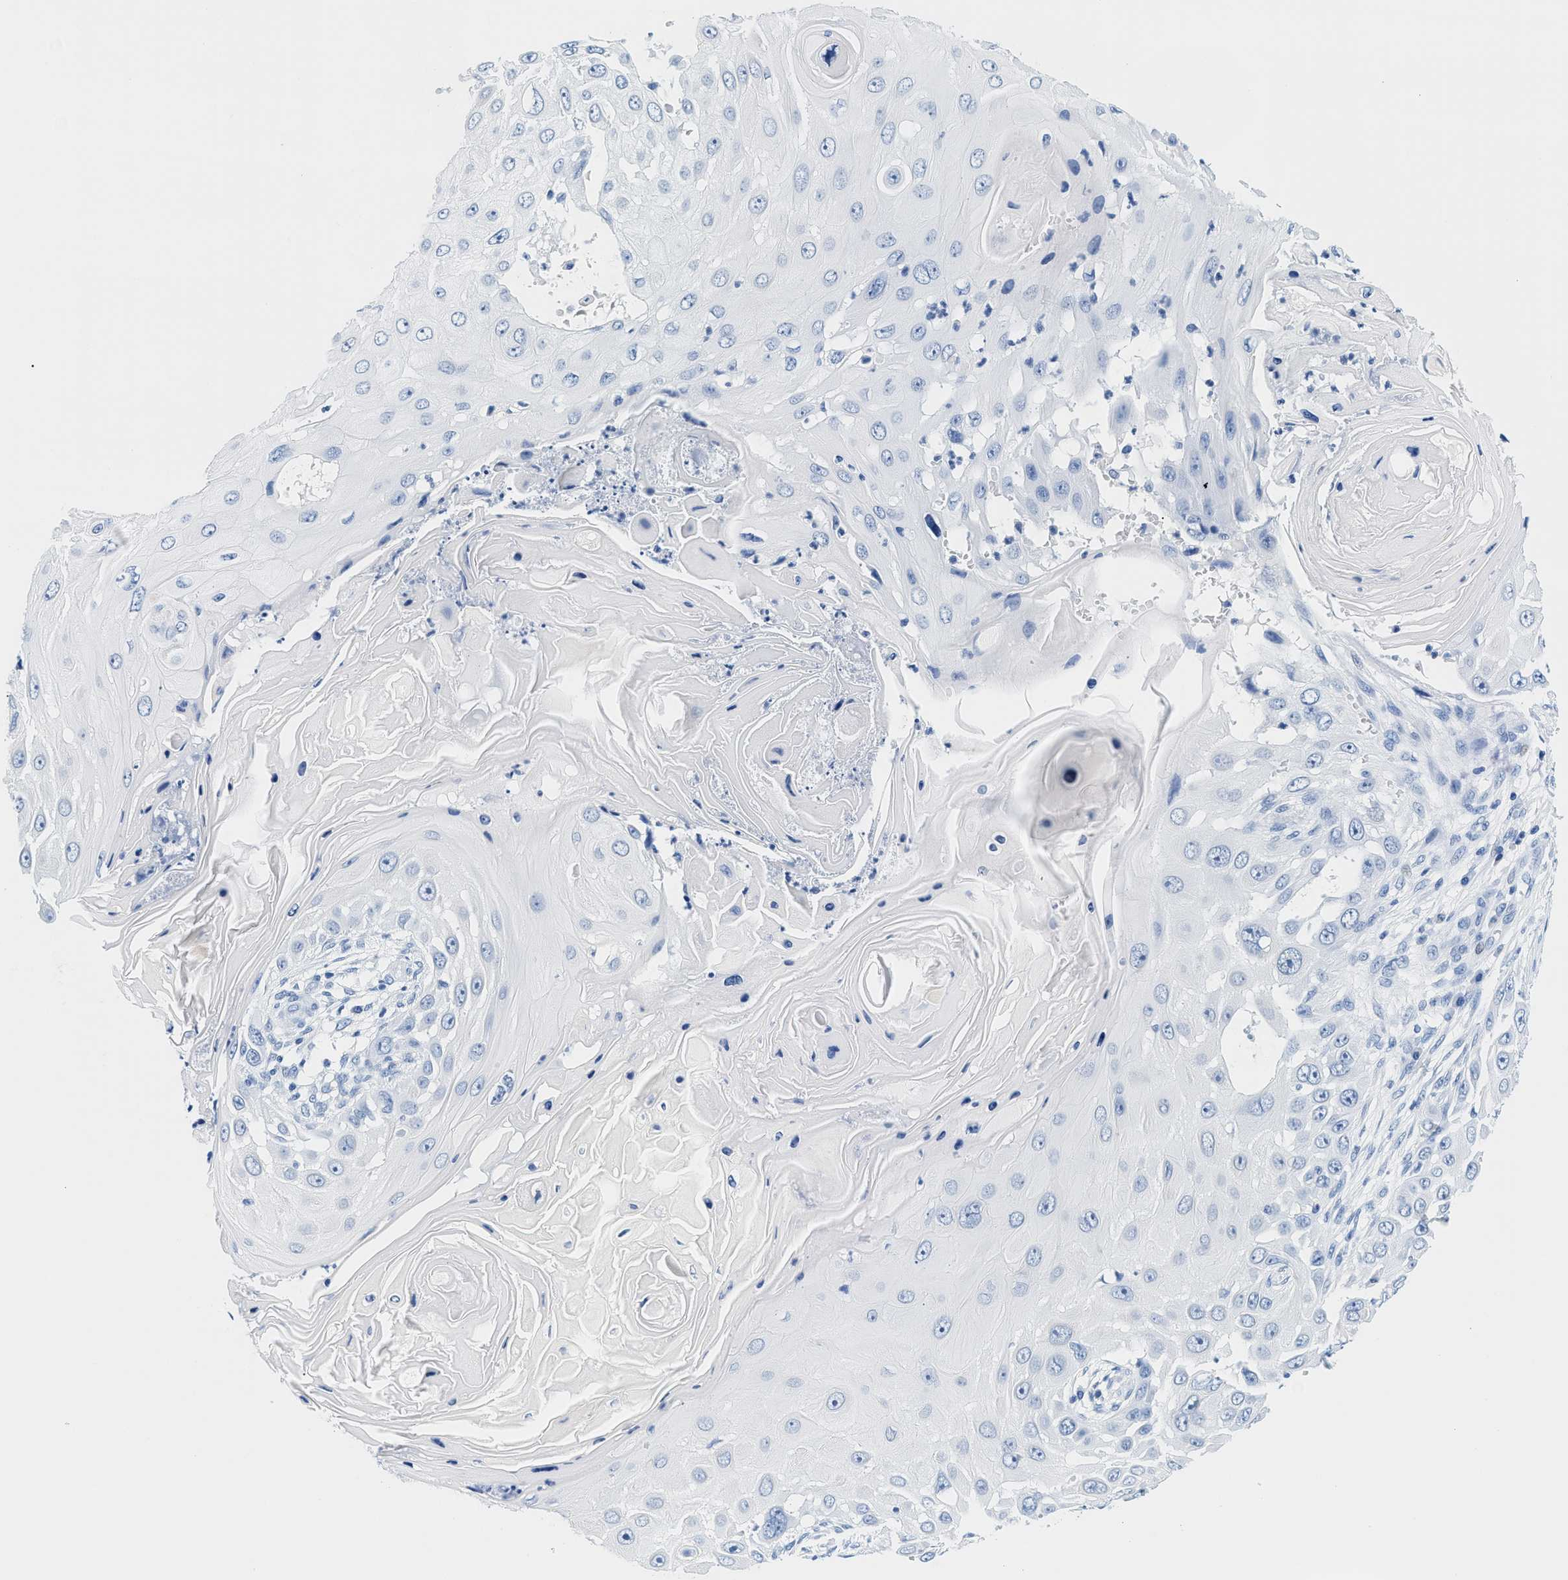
{"staining": {"intensity": "negative", "quantity": "none", "location": "none"}, "tissue": "skin cancer", "cell_type": "Tumor cells", "image_type": "cancer", "snomed": [{"axis": "morphology", "description": "Squamous cell carcinoma, NOS"}, {"axis": "topography", "description": "Skin"}], "caption": "DAB immunohistochemical staining of skin cancer demonstrates no significant staining in tumor cells.", "gene": "GSN", "patient": {"sex": "female", "age": 44}}